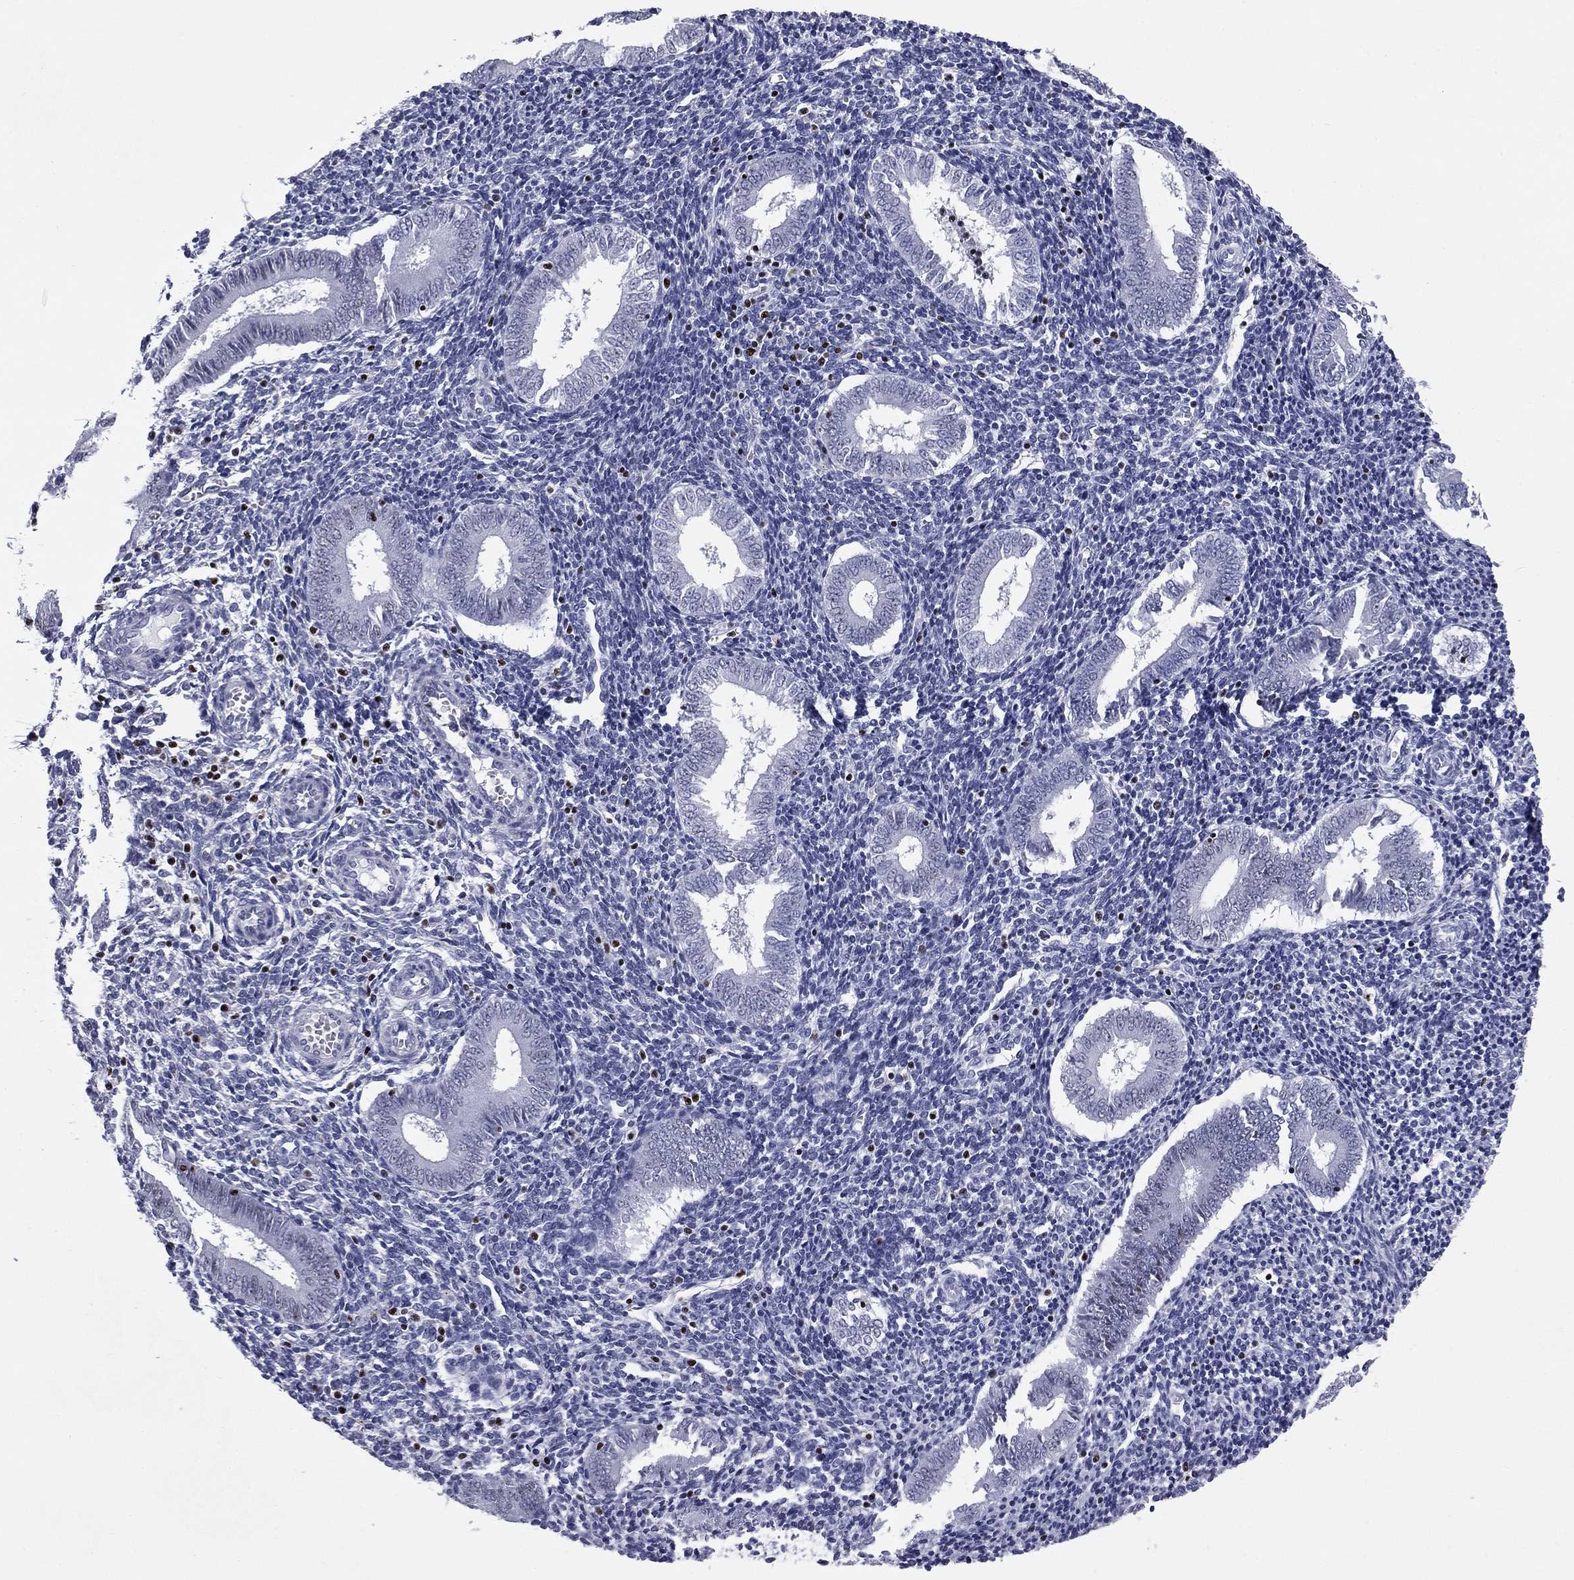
{"staining": {"intensity": "negative", "quantity": "none", "location": "none"}, "tissue": "endometrium", "cell_type": "Cells in endometrial stroma", "image_type": "normal", "snomed": [{"axis": "morphology", "description": "Normal tissue, NOS"}, {"axis": "topography", "description": "Endometrium"}], "caption": "IHC of normal human endometrium displays no positivity in cells in endometrial stroma. The staining was performed using DAB (3,3'-diaminobenzidine) to visualize the protein expression in brown, while the nuclei were stained in blue with hematoxylin (Magnification: 20x).", "gene": "IKZF3", "patient": {"sex": "female", "age": 25}}